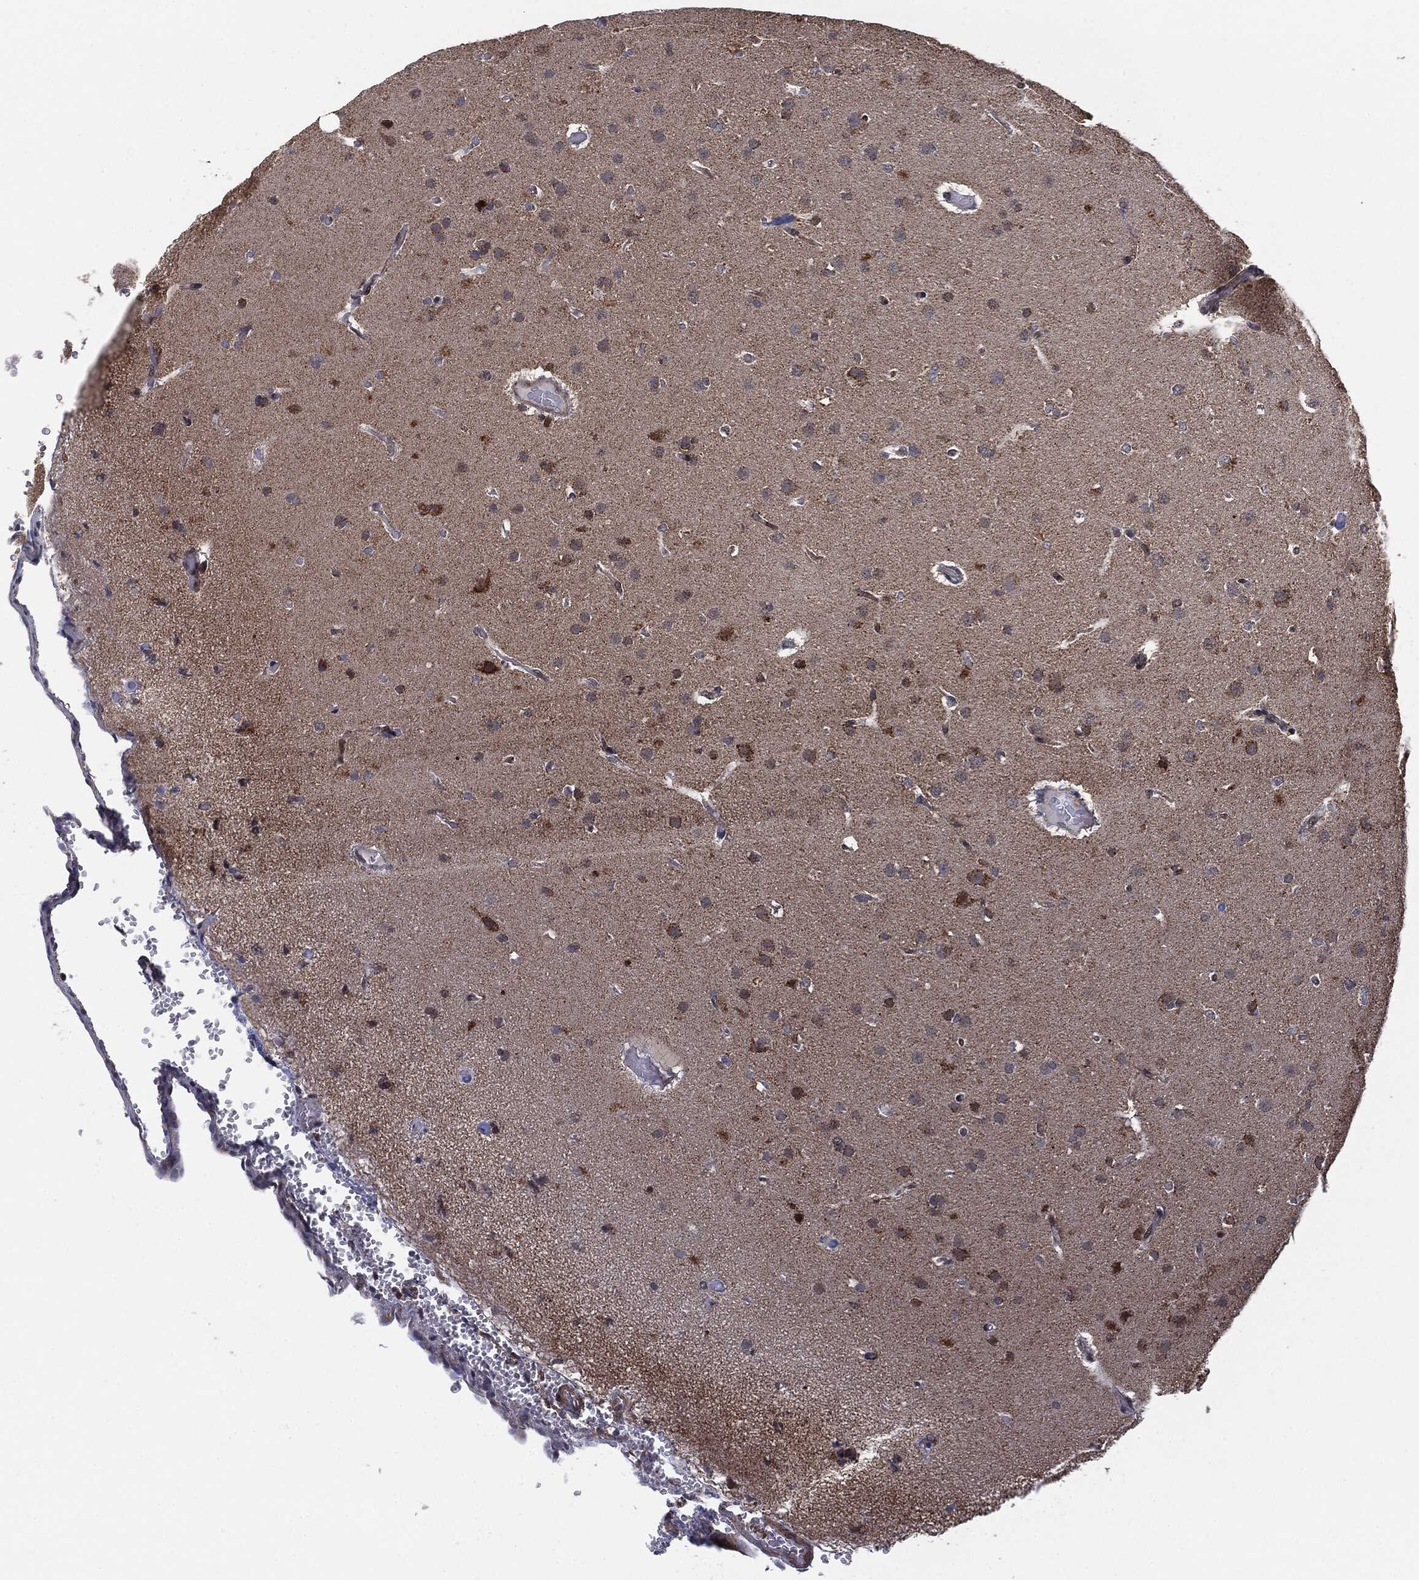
{"staining": {"intensity": "moderate", "quantity": "25%-75%", "location": "cytoplasmic/membranous"}, "tissue": "glioma", "cell_type": "Tumor cells", "image_type": "cancer", "snomed": [{"axis": "morphology", "description": "Glioma, malignant, NOS"}, {"axis": "topography", "description": "Cerebral cortex"}], "caption": "Immunohistochemical staining of human glioma reveals moderate cytoplasmic/membranous protein expression in about 25%-75% of tumor cells. (DAB = brown stain, brightfield microscopy at high magnification).", "gene": "MTOR", "patient": {"sex": "male", "age": 58}}